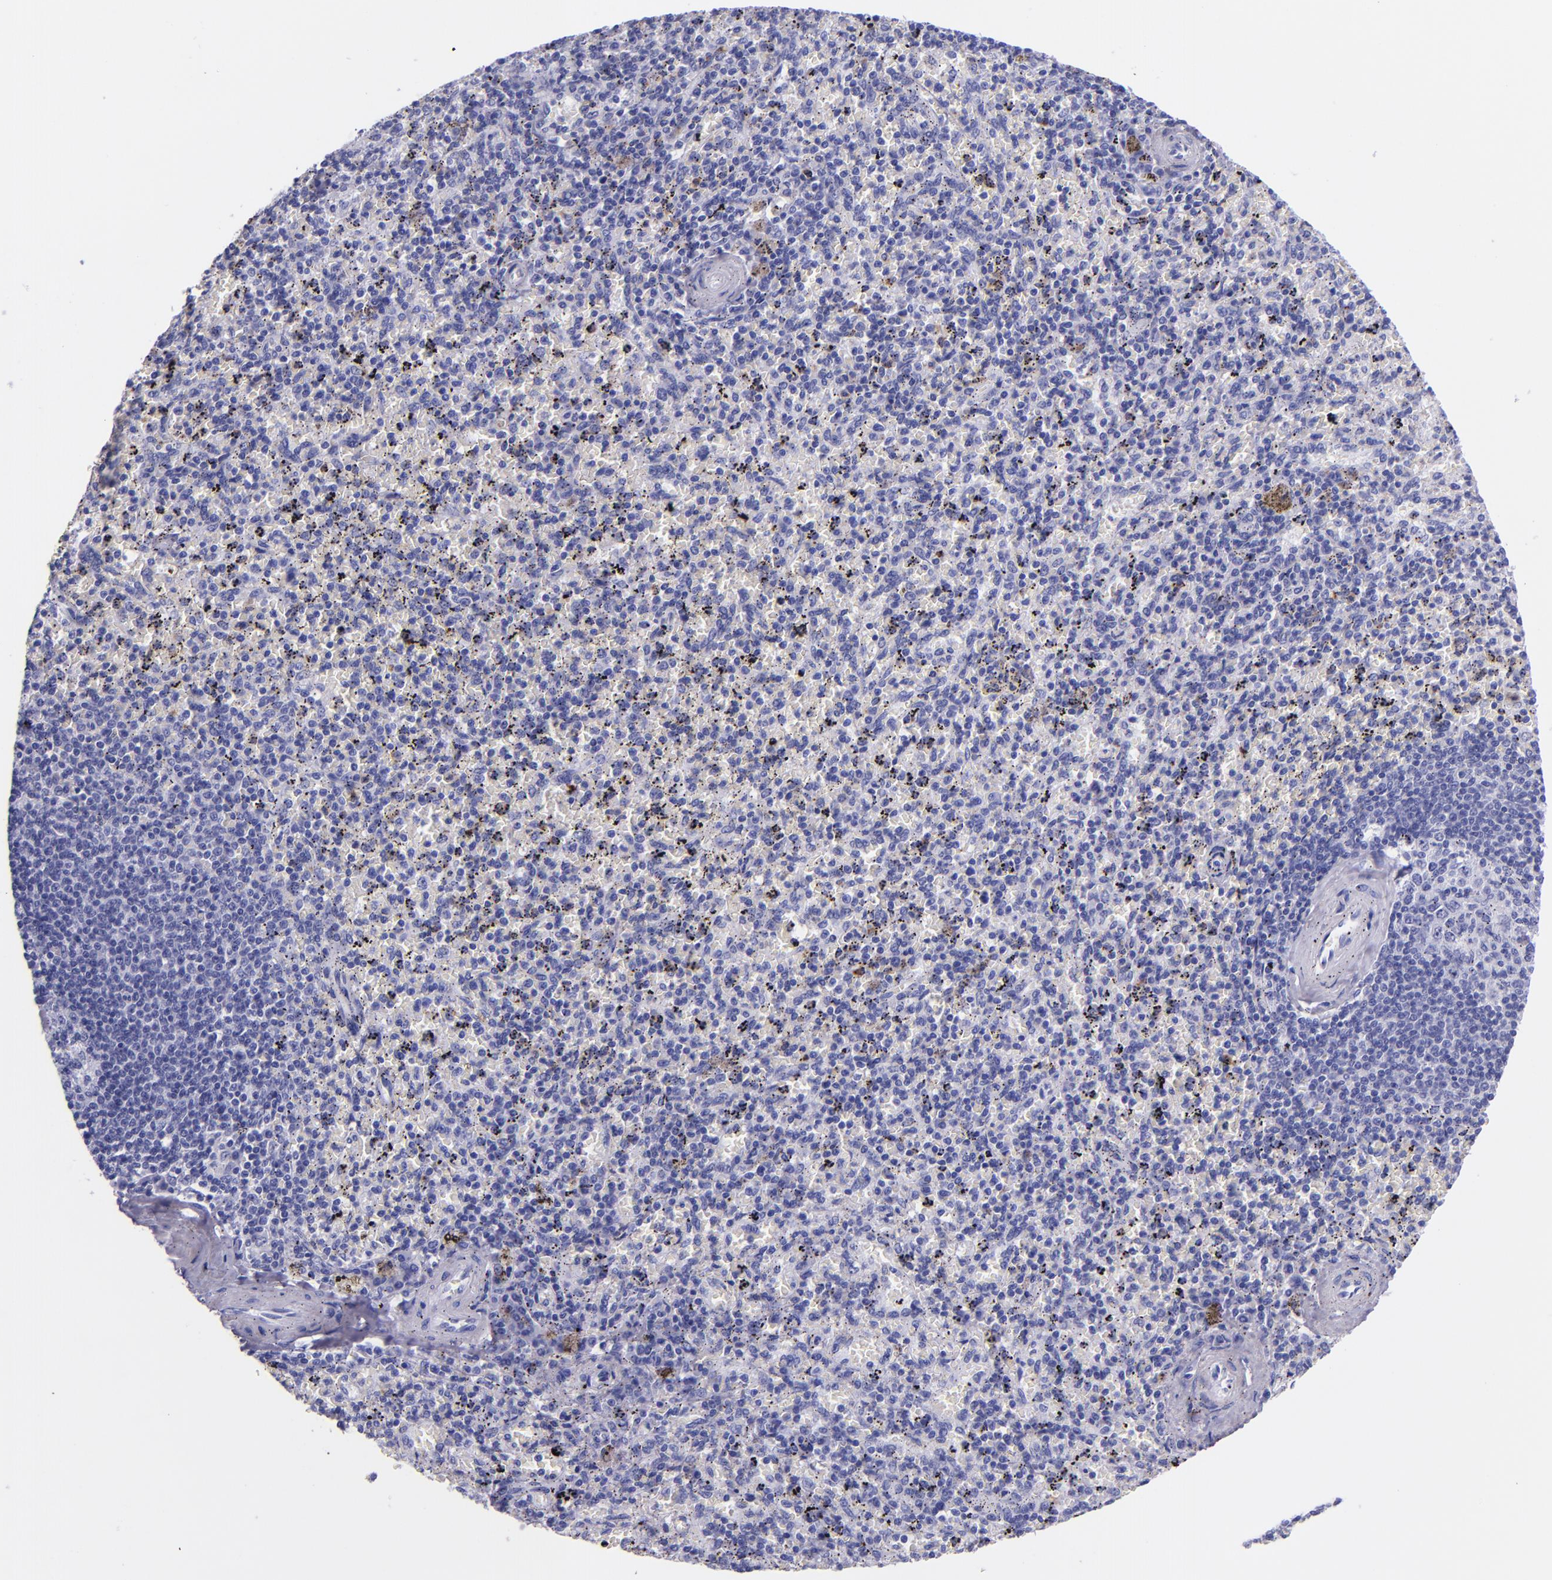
{"staining": {"intensity": "weak", "quantity": "<25%", "location": "cytoplasmic/membranous"}, "tissue": "spleen", "cell_type": "Cells in red pulp", "image_type": "normal", "snomed": [{"axis": "morphology", "description": "Normal tissue, NOS"}, {"axis": "topography", "description": "Spleen"}], "caption": "Cells in red pulp show no significant protein expression in unremarkable spleen. (Brightfield microscopy of DAB (3,3'-diaminobenzidine) immunohistochemistry (IHC) at high magnification).", "gene": "SLPI", "patient": {"sex": "female", "age": 43}}